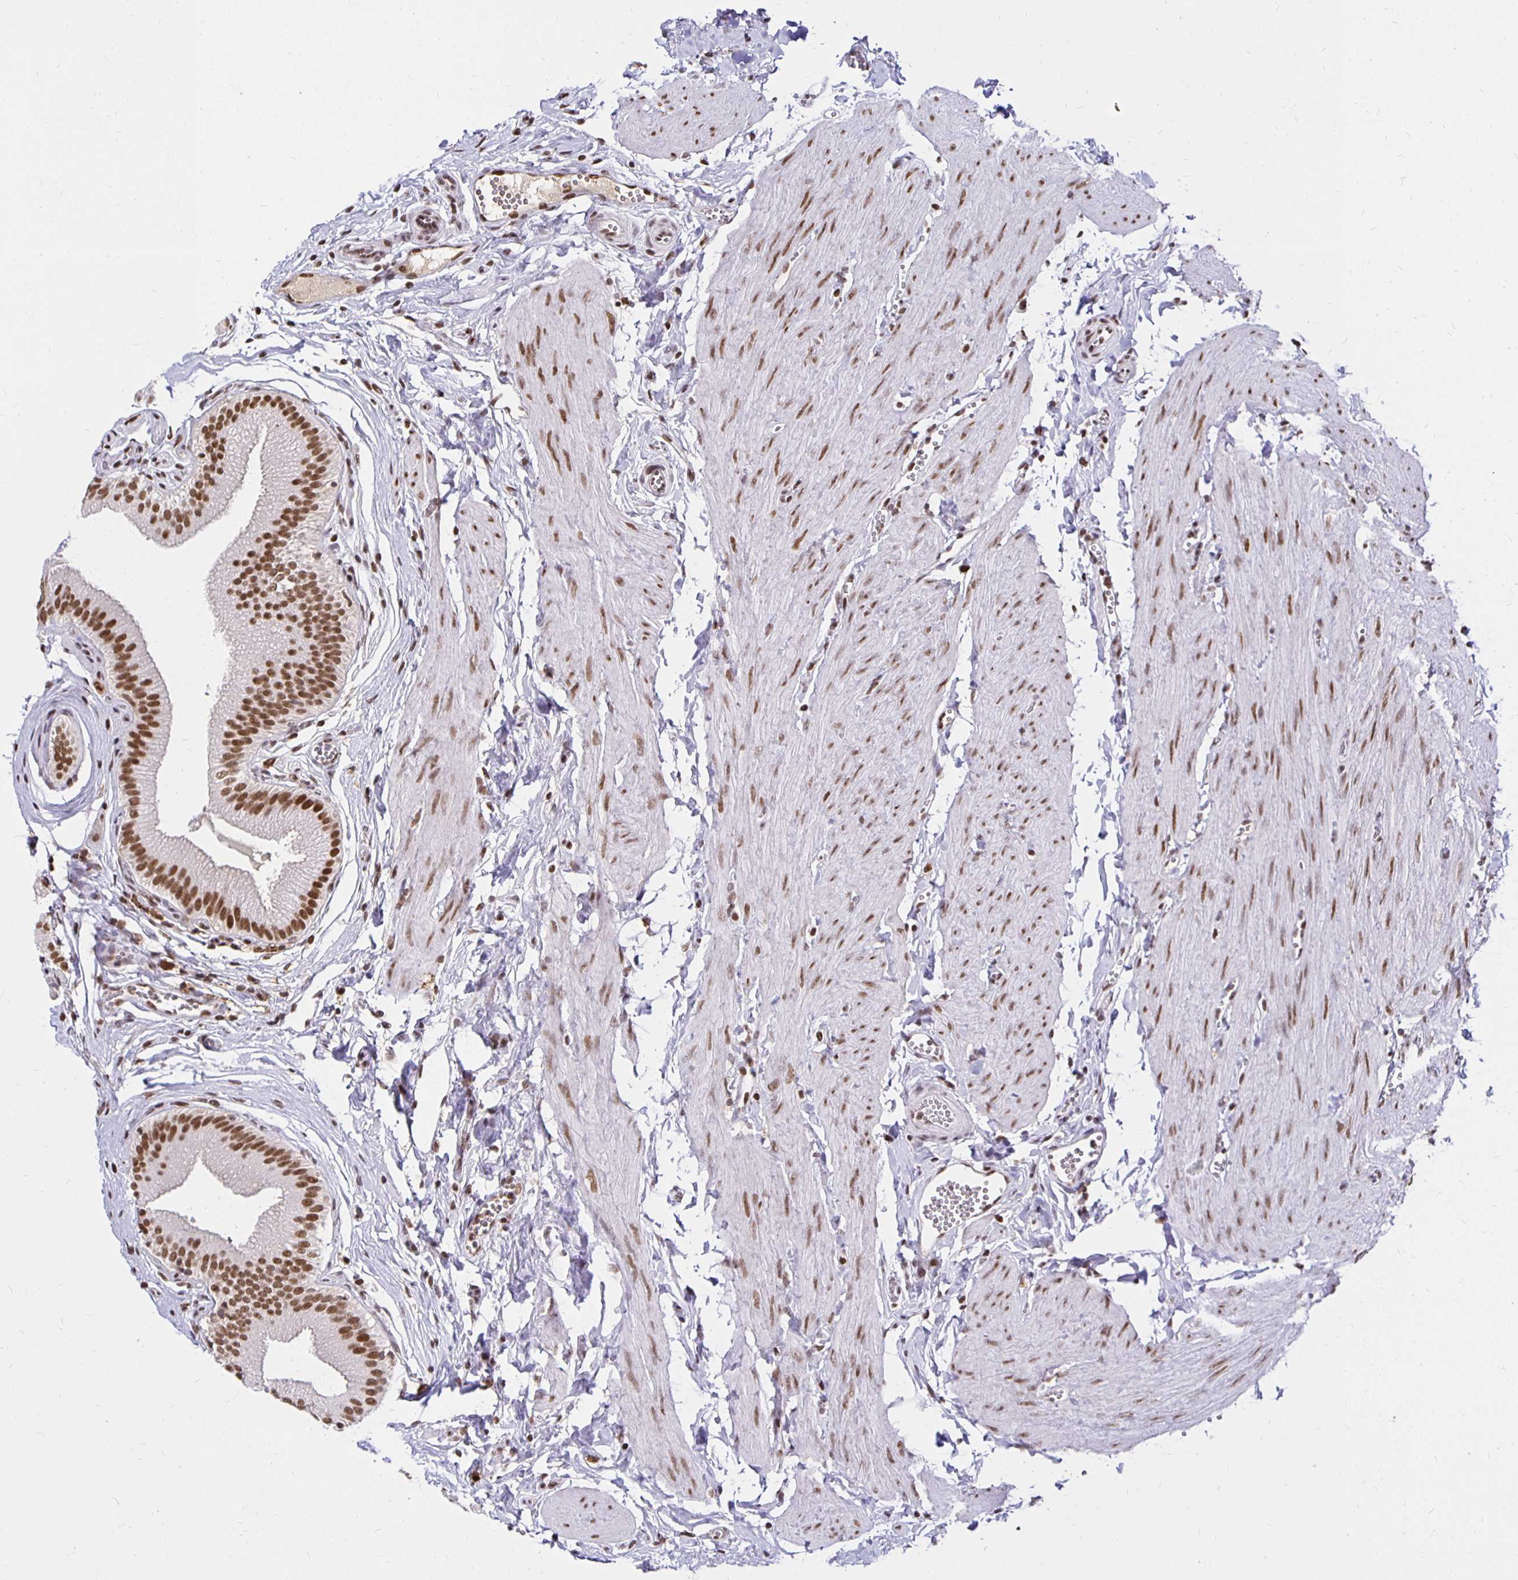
{"staining": {"intensity": "moderate", "quantity": ">75%", "location": "nuclear"}, "tissue": "gallbladder", "cell_type": "Glandular cells", "image_type": "normal", "snomed": [{"axis": "morphology", "description": "Normal tissue, NOS"}, {"axis": "topography", "description": "Gallbladder"}, {"axis": "topography", "description": "Peripheral nerve tissue"}], "caption": "An immunohistochemistry photomicrograph of unremarkable tissue is shown. Protein staining in brown labels moderate nuclear positivity in gallbladder within glandular cells.", "gene": "ZNF579", "patient": {"sex": "male", "age": 17}}